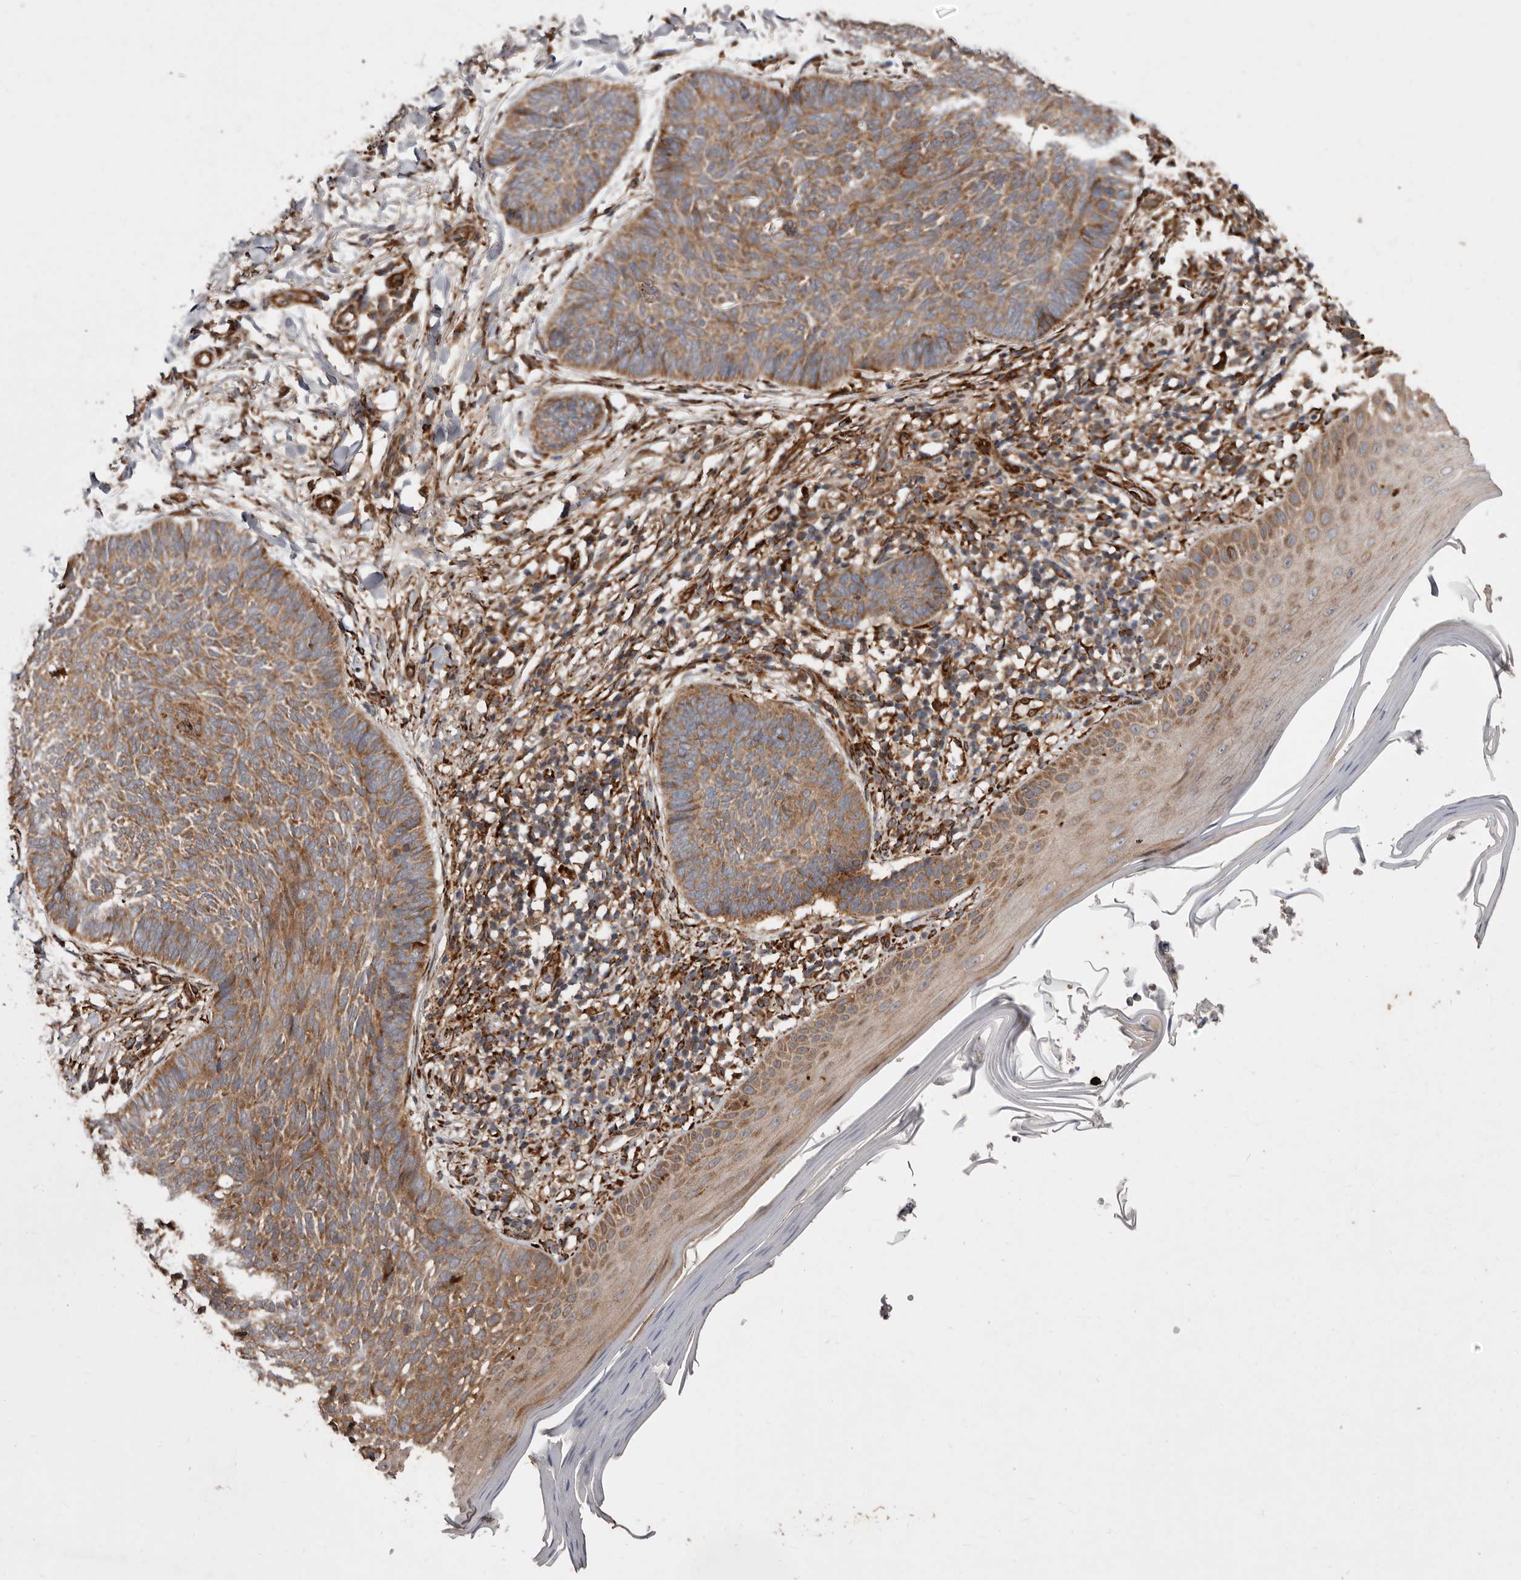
{"staining": {"intensity": "moderate", "quantity": ">75%", "location": "cytoplasmic/membranous"}, "tissue": "skin cancer", "cell_type": "Tumor cells", "image_type": "cancer", "snomed": [{"axis": "morphology", "description": "Normal tissue, NOS"}, {"axis": "morphology", "description": "Basal cell carcinoma"}, {"axis": "topography", "description": "Skin"}], "caption": "Protein expression analysis of human skin basal cell carcinoma reveals moderate cytoplasmic/membranous expression in approximately >75% of tumor cells. Ihc stains the protein in brown and the nuclei are stained blue.", "gene": "FLAD1", "patient": {"sex": "male", "age": 50}}